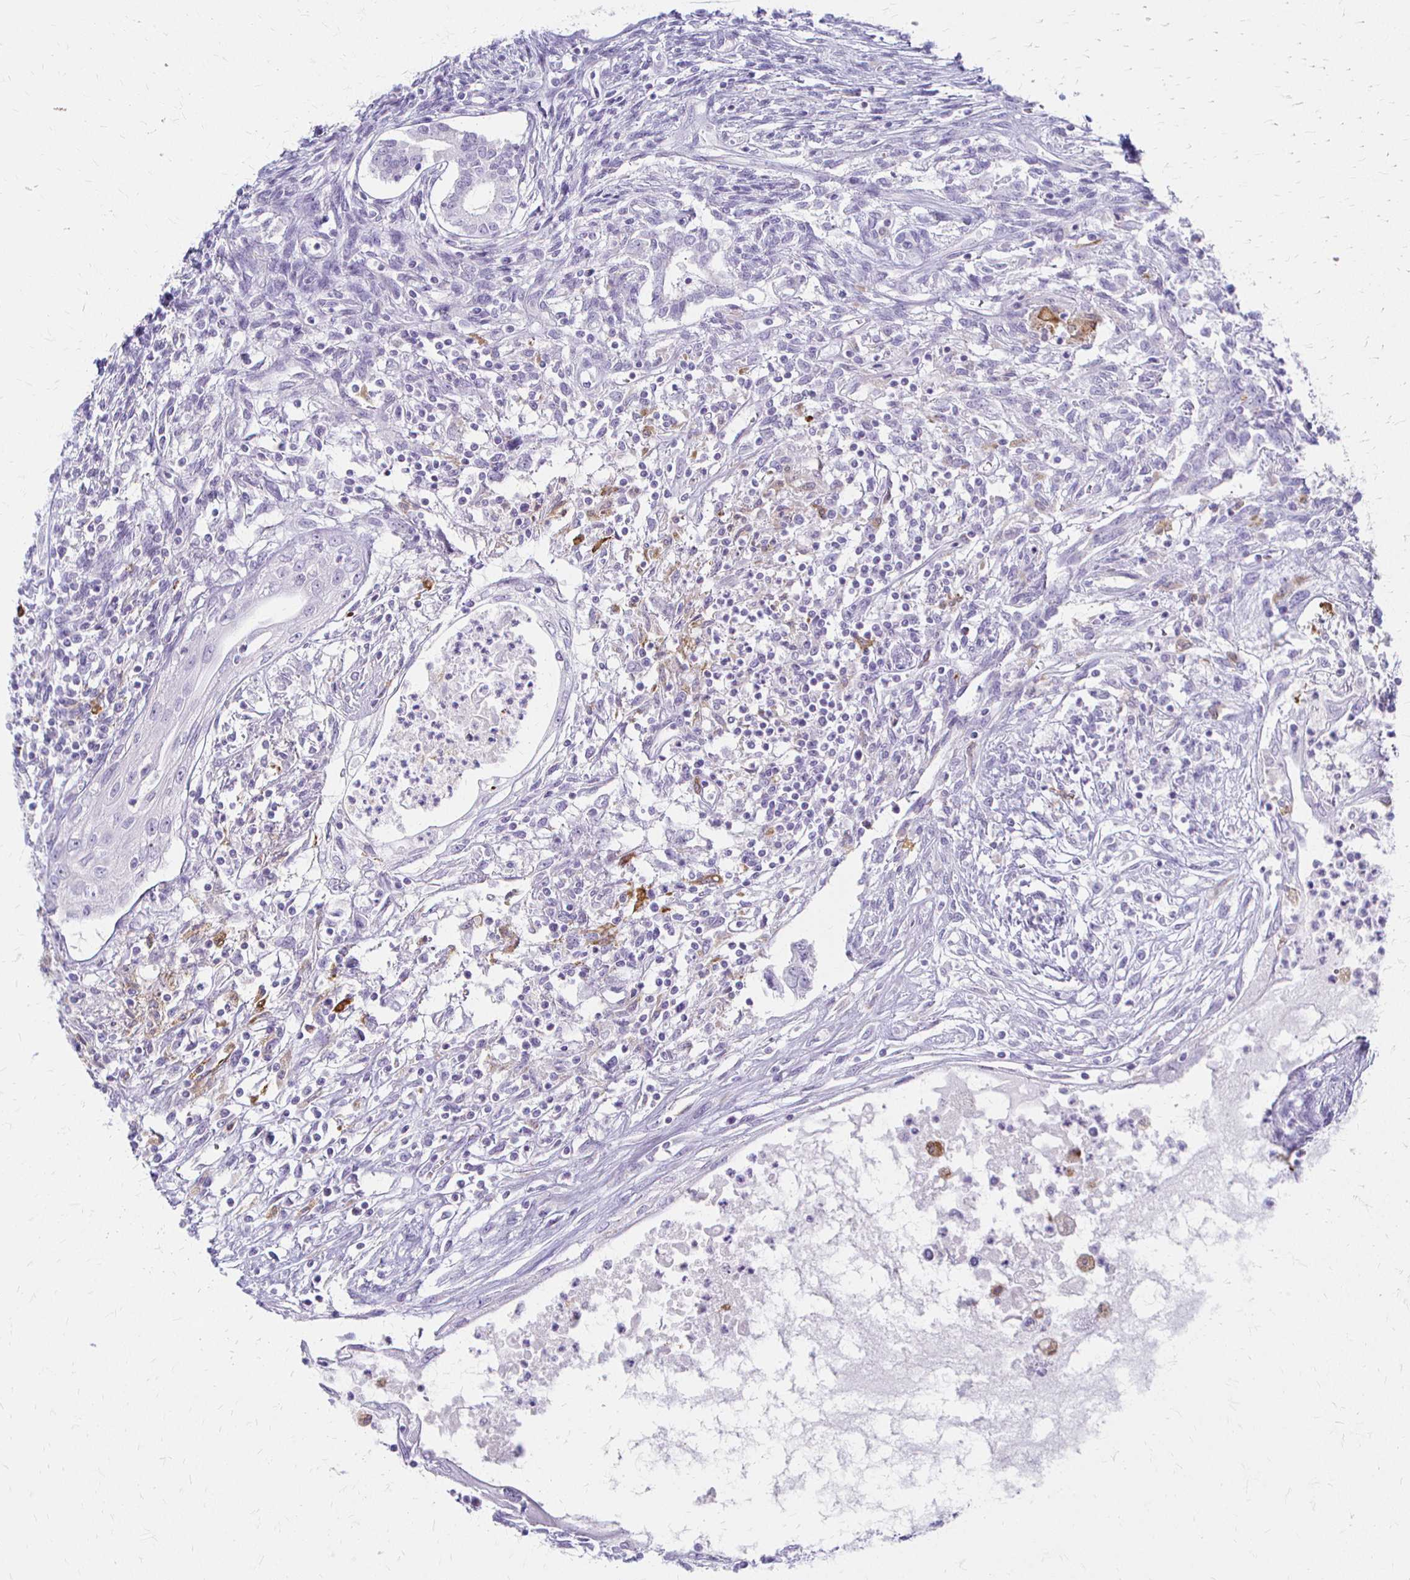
{"staining": {"intensity": "negative", "quantity": "none", "location": "none"}, "tissue": "testis cancer", "cell_type": "Tumor cells", "image_type": "cancer", "snomed": [{"axis": "morphology", "description": "Carcinoma, Embryonal, NOS"}, {"axis": "topography", "description": "Testis"}], "caption": "Protein analysis of testis cancer (embryonal carcinoma) reveals no significant staining in tumor cells.", "gene": "ACP5", "patient": {"sex": "male", "age": 37}}